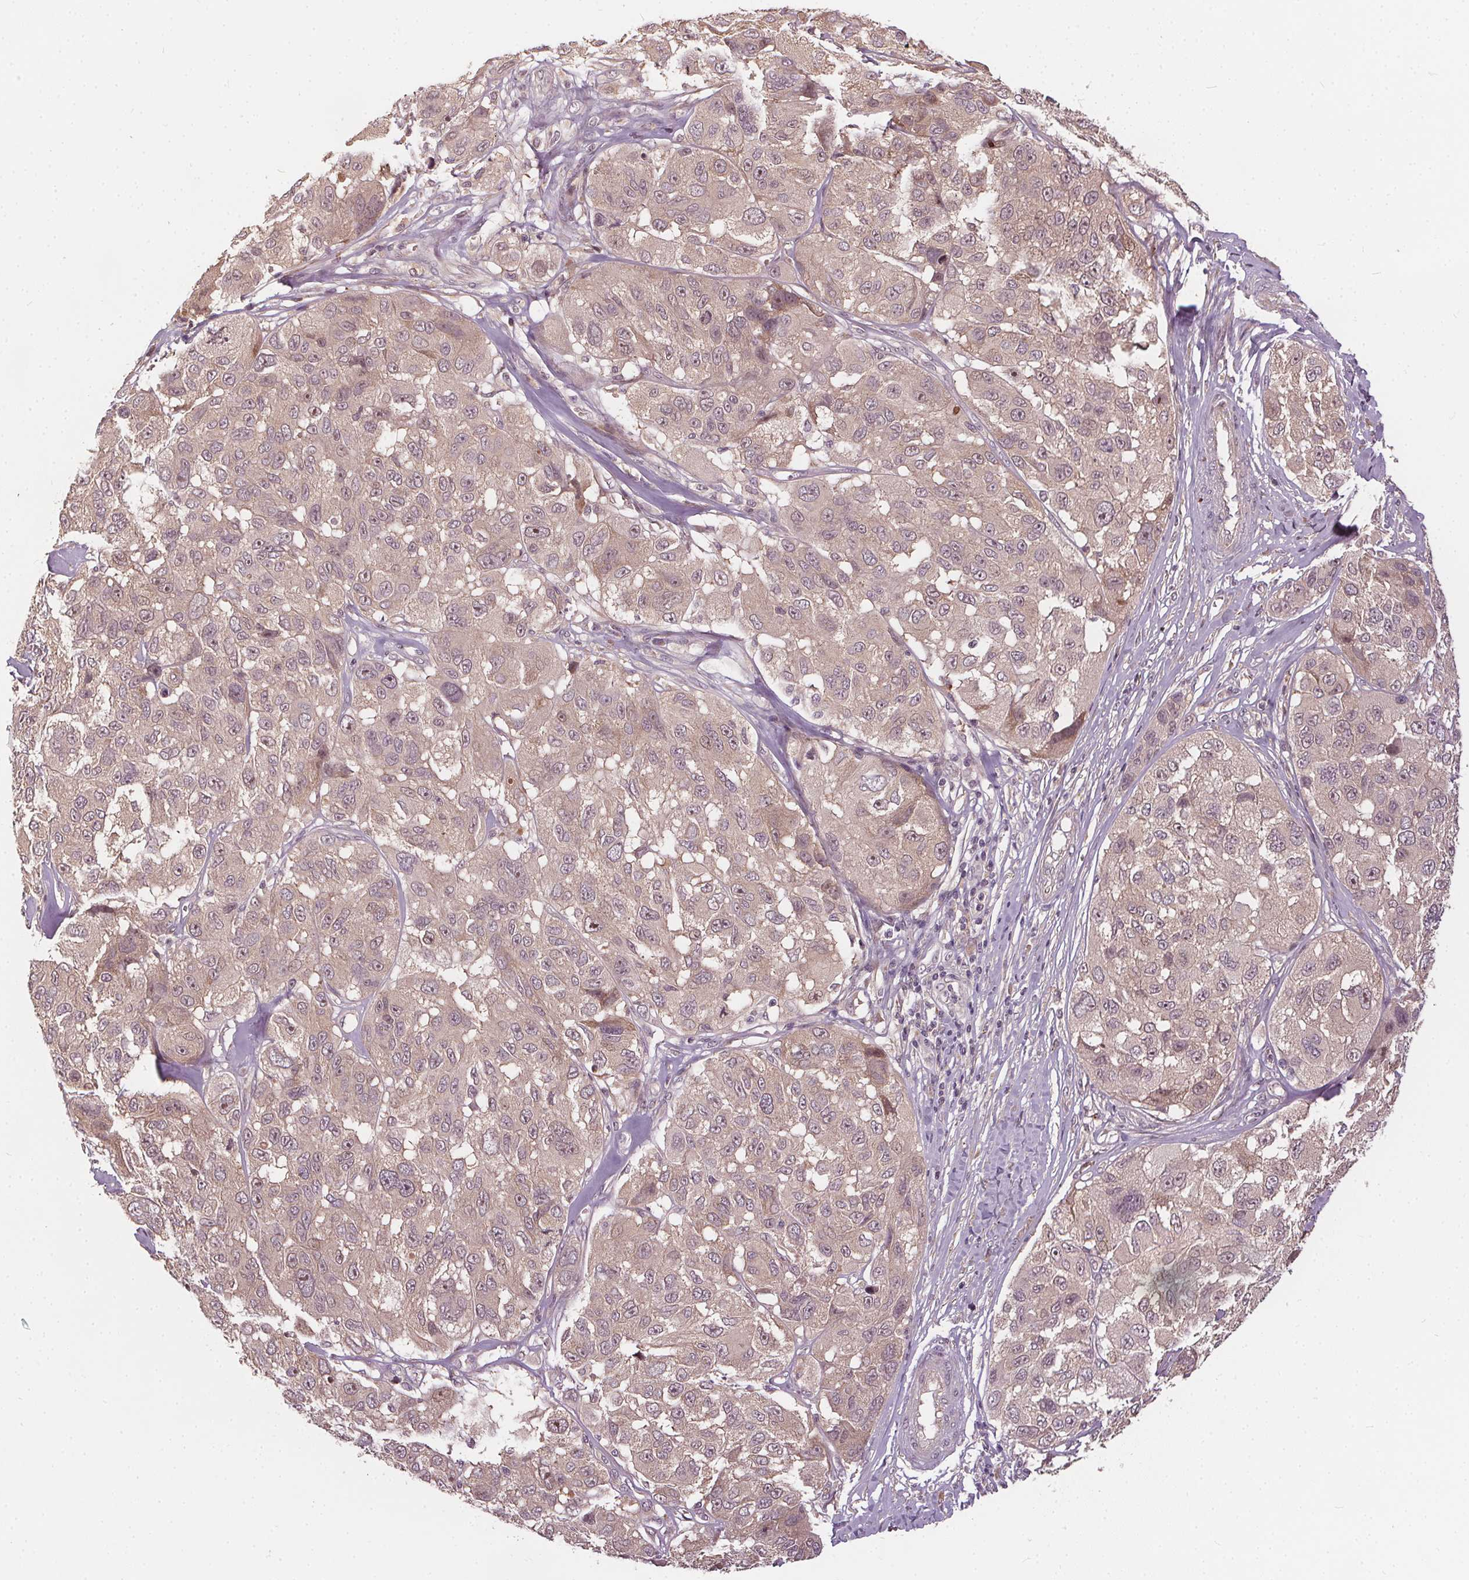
{"staining": {"intensity": "weak", "quantity": "25%-75%", "location": "cytoplasmic/membranous,nuclear"}, "tissue": "melanoma", "cell_type": "Tumor cells", "image_type": "cancer", "snomed": [{"axis": "morphology", "description": "Malignant melanoma, NOS"}, {"axis": "topography", "description": "Skin"}], "caption": "Protein expression analysis of human malignant melanoma reveals weak cytoplasmic/membranous and nuclear staining in about 25%-75% of tumor cells. The protein of interest is shown in brown color, while the nuclei are stained blue.", "gene": "IPO13", "patient": {"sex": "female", "age": 66}}